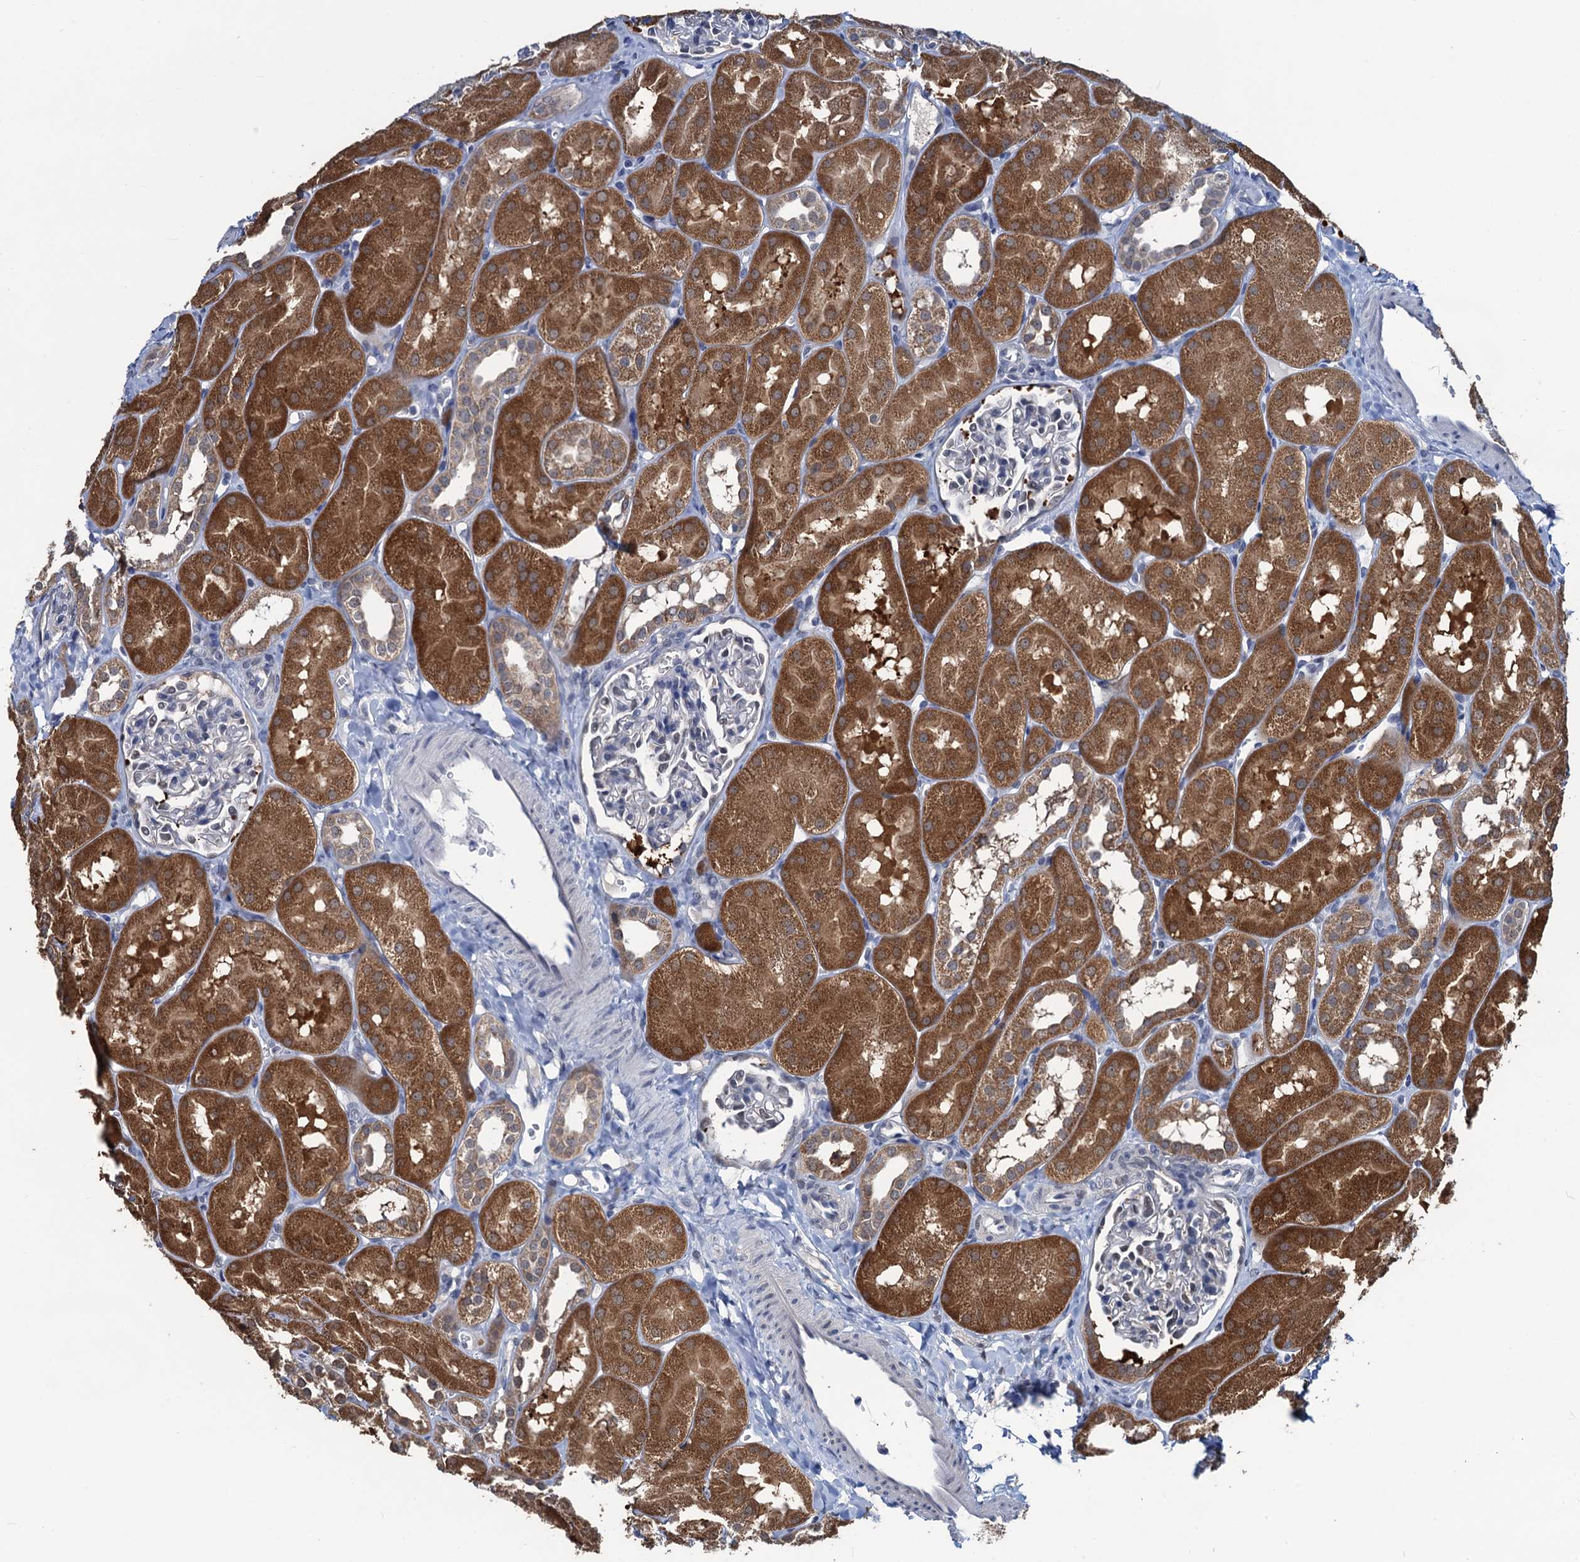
{"staining": {"intensity": "negative", "quantity": "none", "location": "none"}, "tissue": "kidney", "cell_type": "Cells in glomeruli", "image_type": "normal", "snomed": [{"axis": "morphology", "description": "Normal tissue, NOS"}, {"axis": "topography", "description": "Kidney"}, {"axis": "topography", "description": "Urinary bladder"}], "caption": "Protein analysis of unremarkable kidney demonstrates no significant staining in cells in glomeruli.", "gene": "RTKN2", "patient": {"sex": "male", "age": 16}}